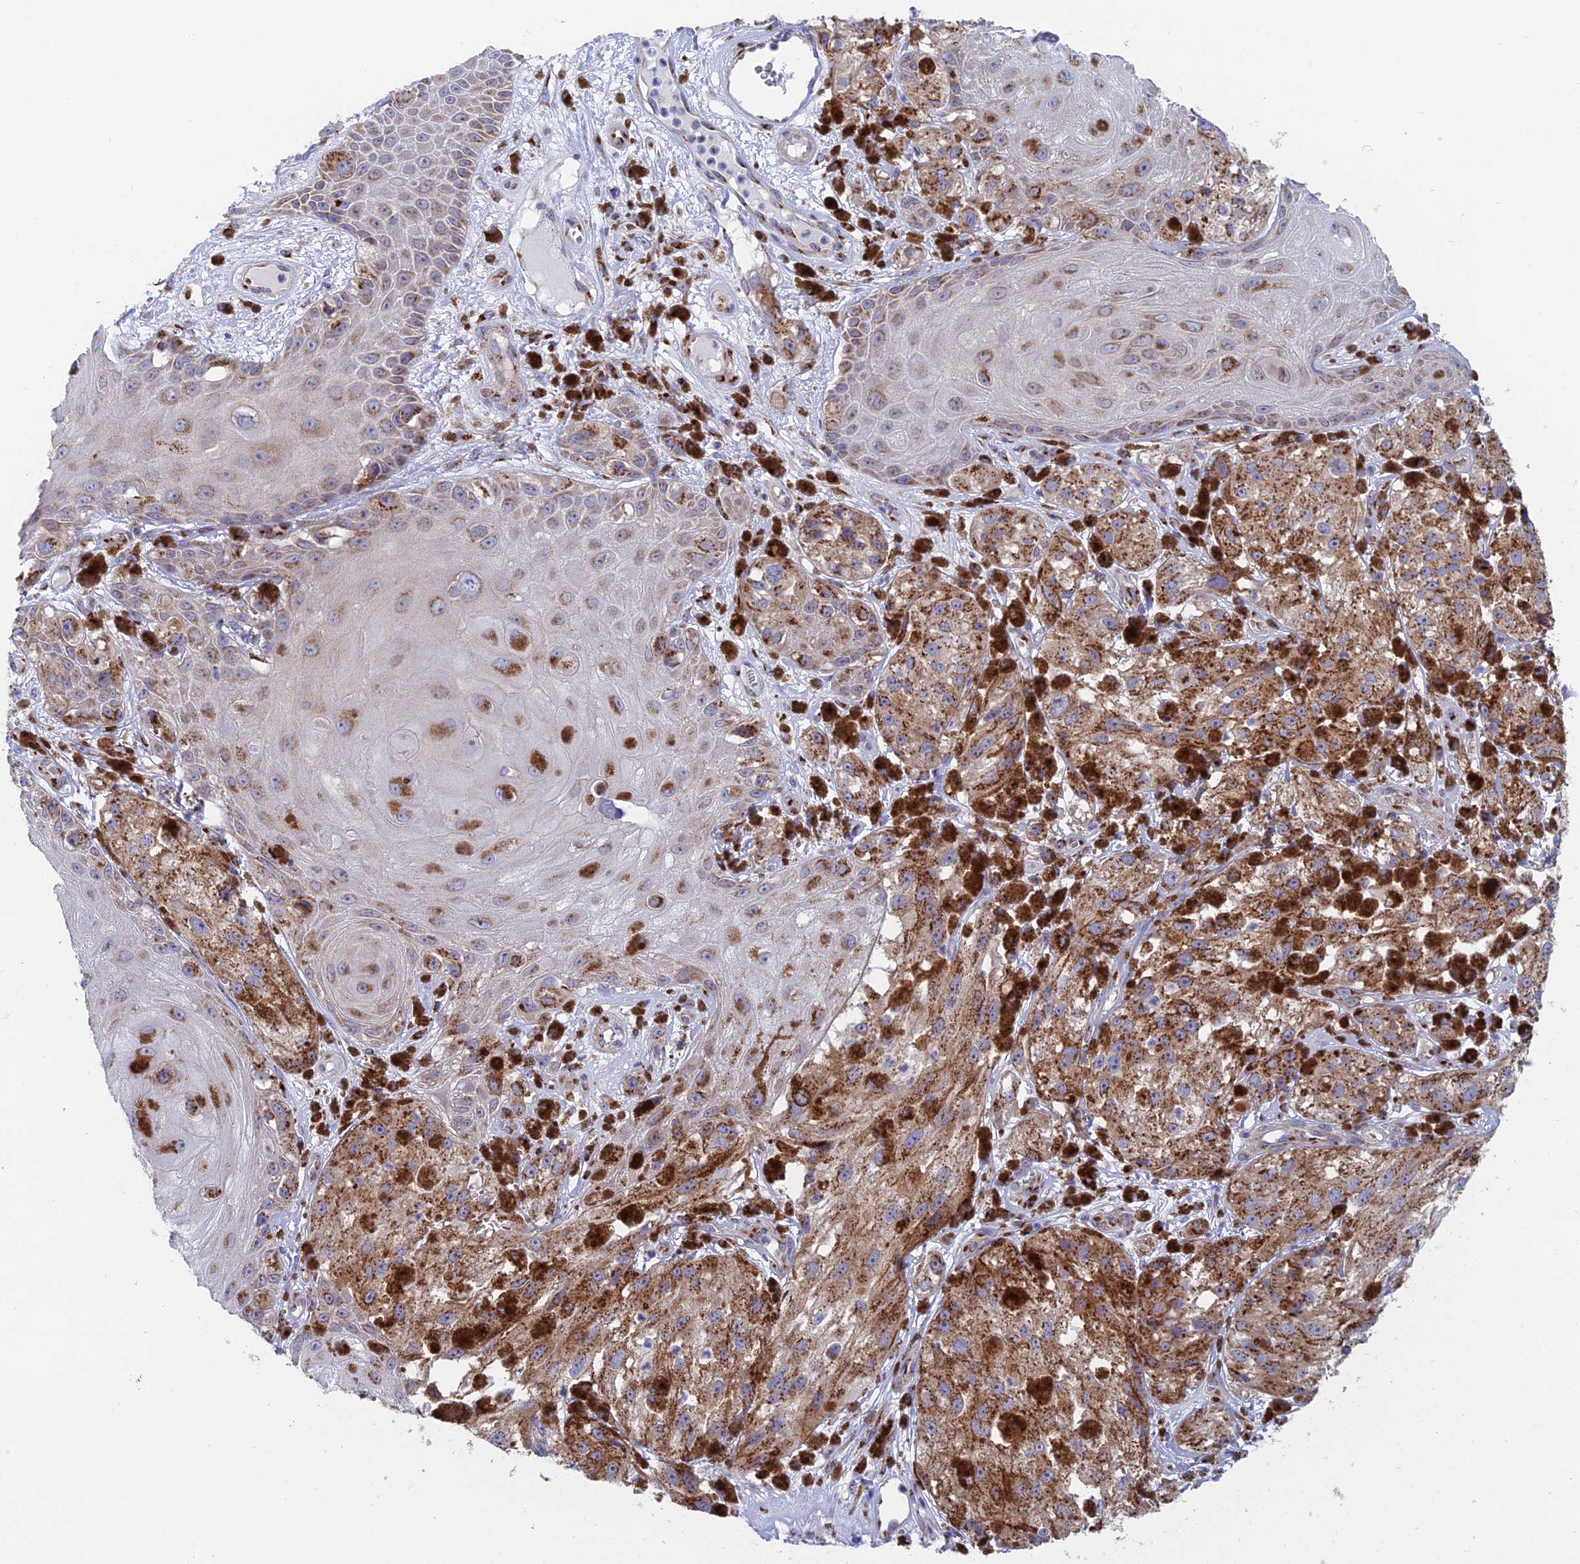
{"staining": {"intensity": "moderate", "quantity": ">75%", "location": "cytoplasmic/membranous"}, "tissue": "melanoma", "cell_type": "Tumor cells", "image_type": "cancer", "snomed": [{"axis": "morphology", "description": "Malignant melanoma, NOS"}, {"axis": "topography", "description": "Skin"}], "caption": "Immunohistochemistry photomicrograph of neoplastic tissue: human malignant melanoma stained using immunohistochemistry displays medium levels of moderate protein expression localized specifically in the cytoplasmic/membranous of tumor cells, appearing as a cytoplasmic/membranous brown color.", "gene": "HS2ST1", "patient": {"sex": "male", "age": 88}}